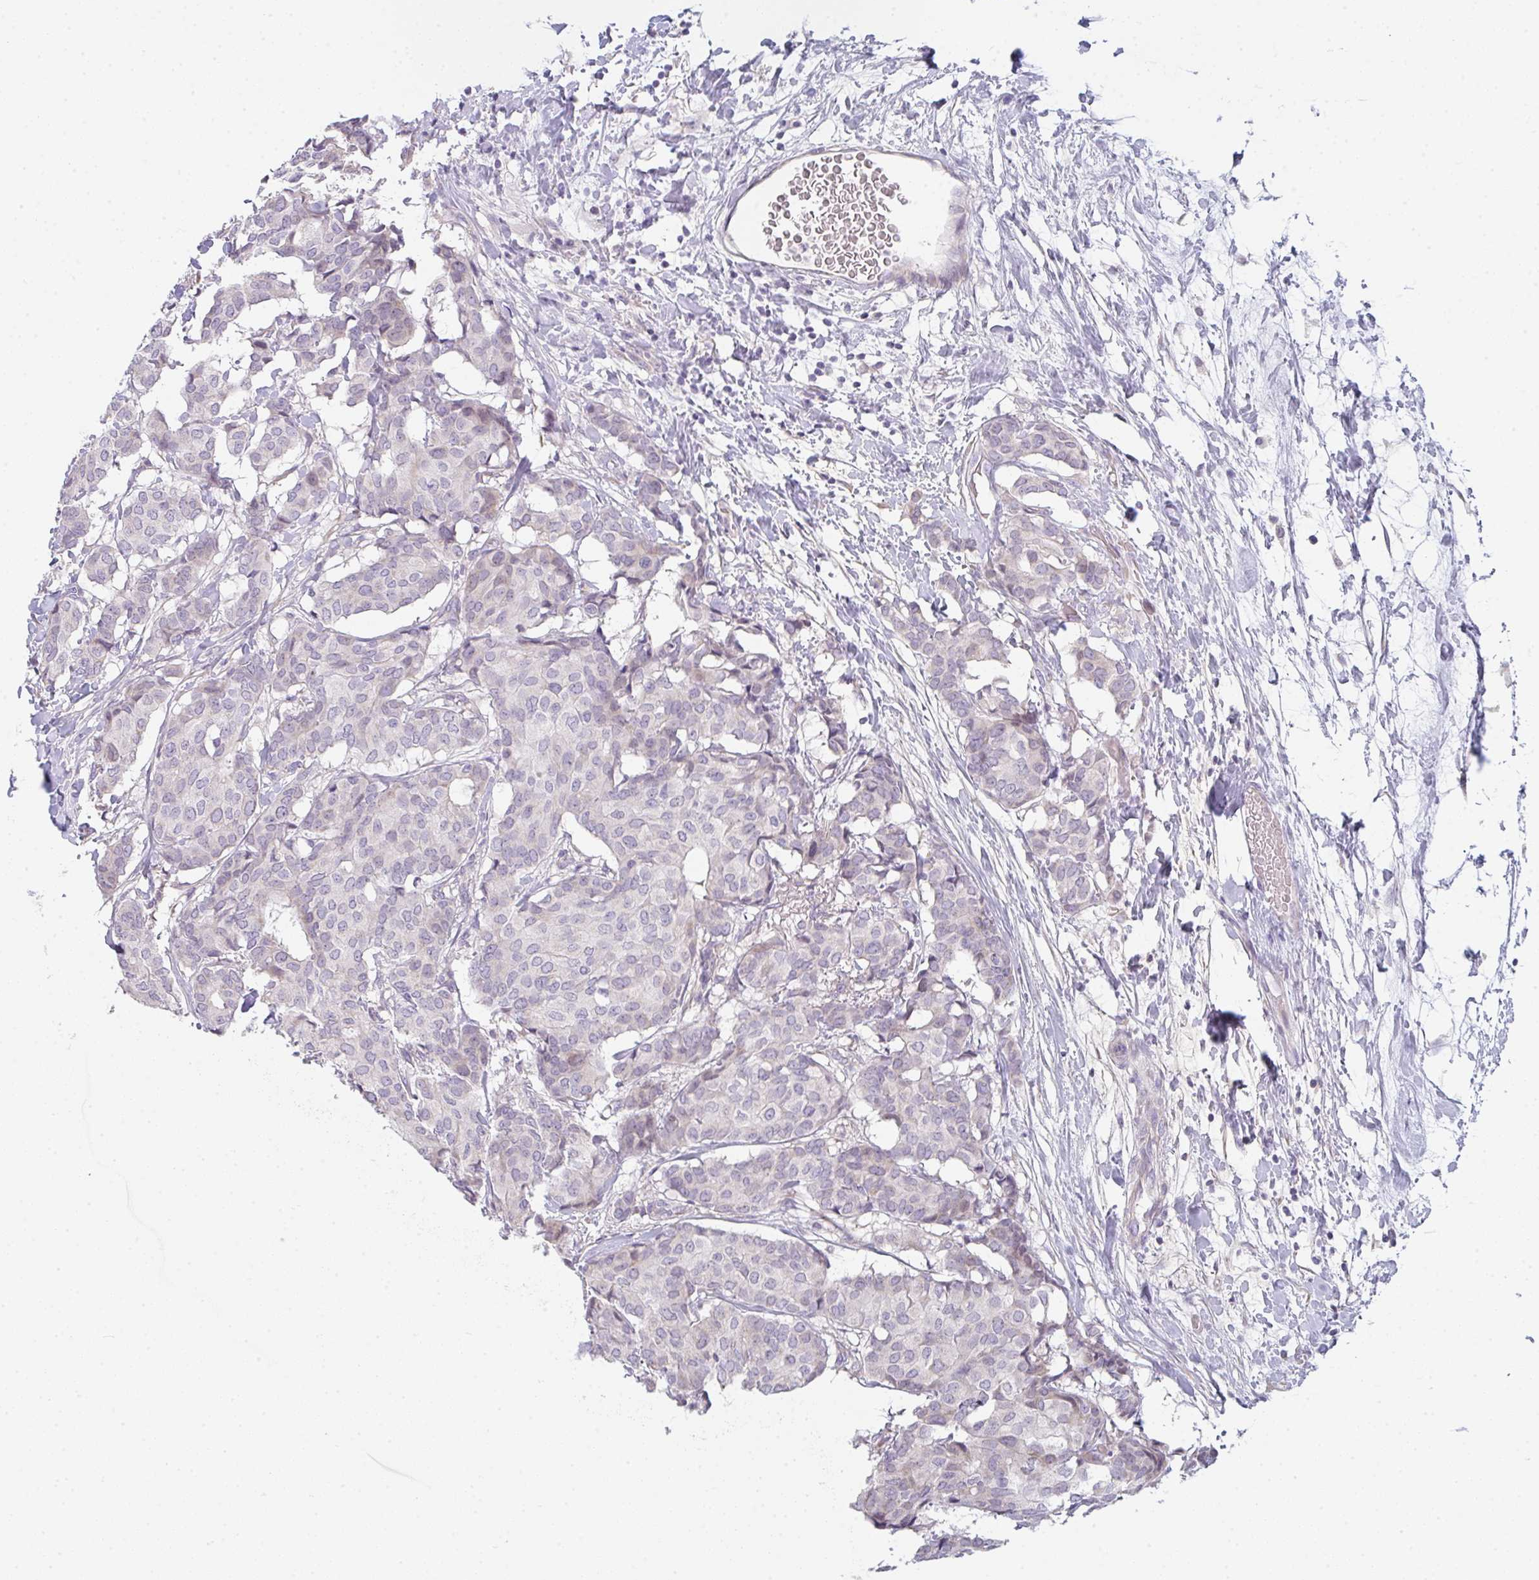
{"staining": {"intensity": "weak", "quantity": "<25%", "location": "cytoplasmic/membranous"}, "tissue": "breast cancer", "cell_type": "Tumor cells", "image_type": "cancer", "snomed": [{"axis": "morphology", "description": "Duct carcinoma"}, {"axis": "topography", "description": "Breast"}], "caption": "A high-resolution micrograph shows immunohistochemistry staining of breast cancer (invasive ductal carcinoma), which reveals no significant staining in tumor cells.", "gene": "CACNA1S", "patient": {"sex": "female", "age": 75}}